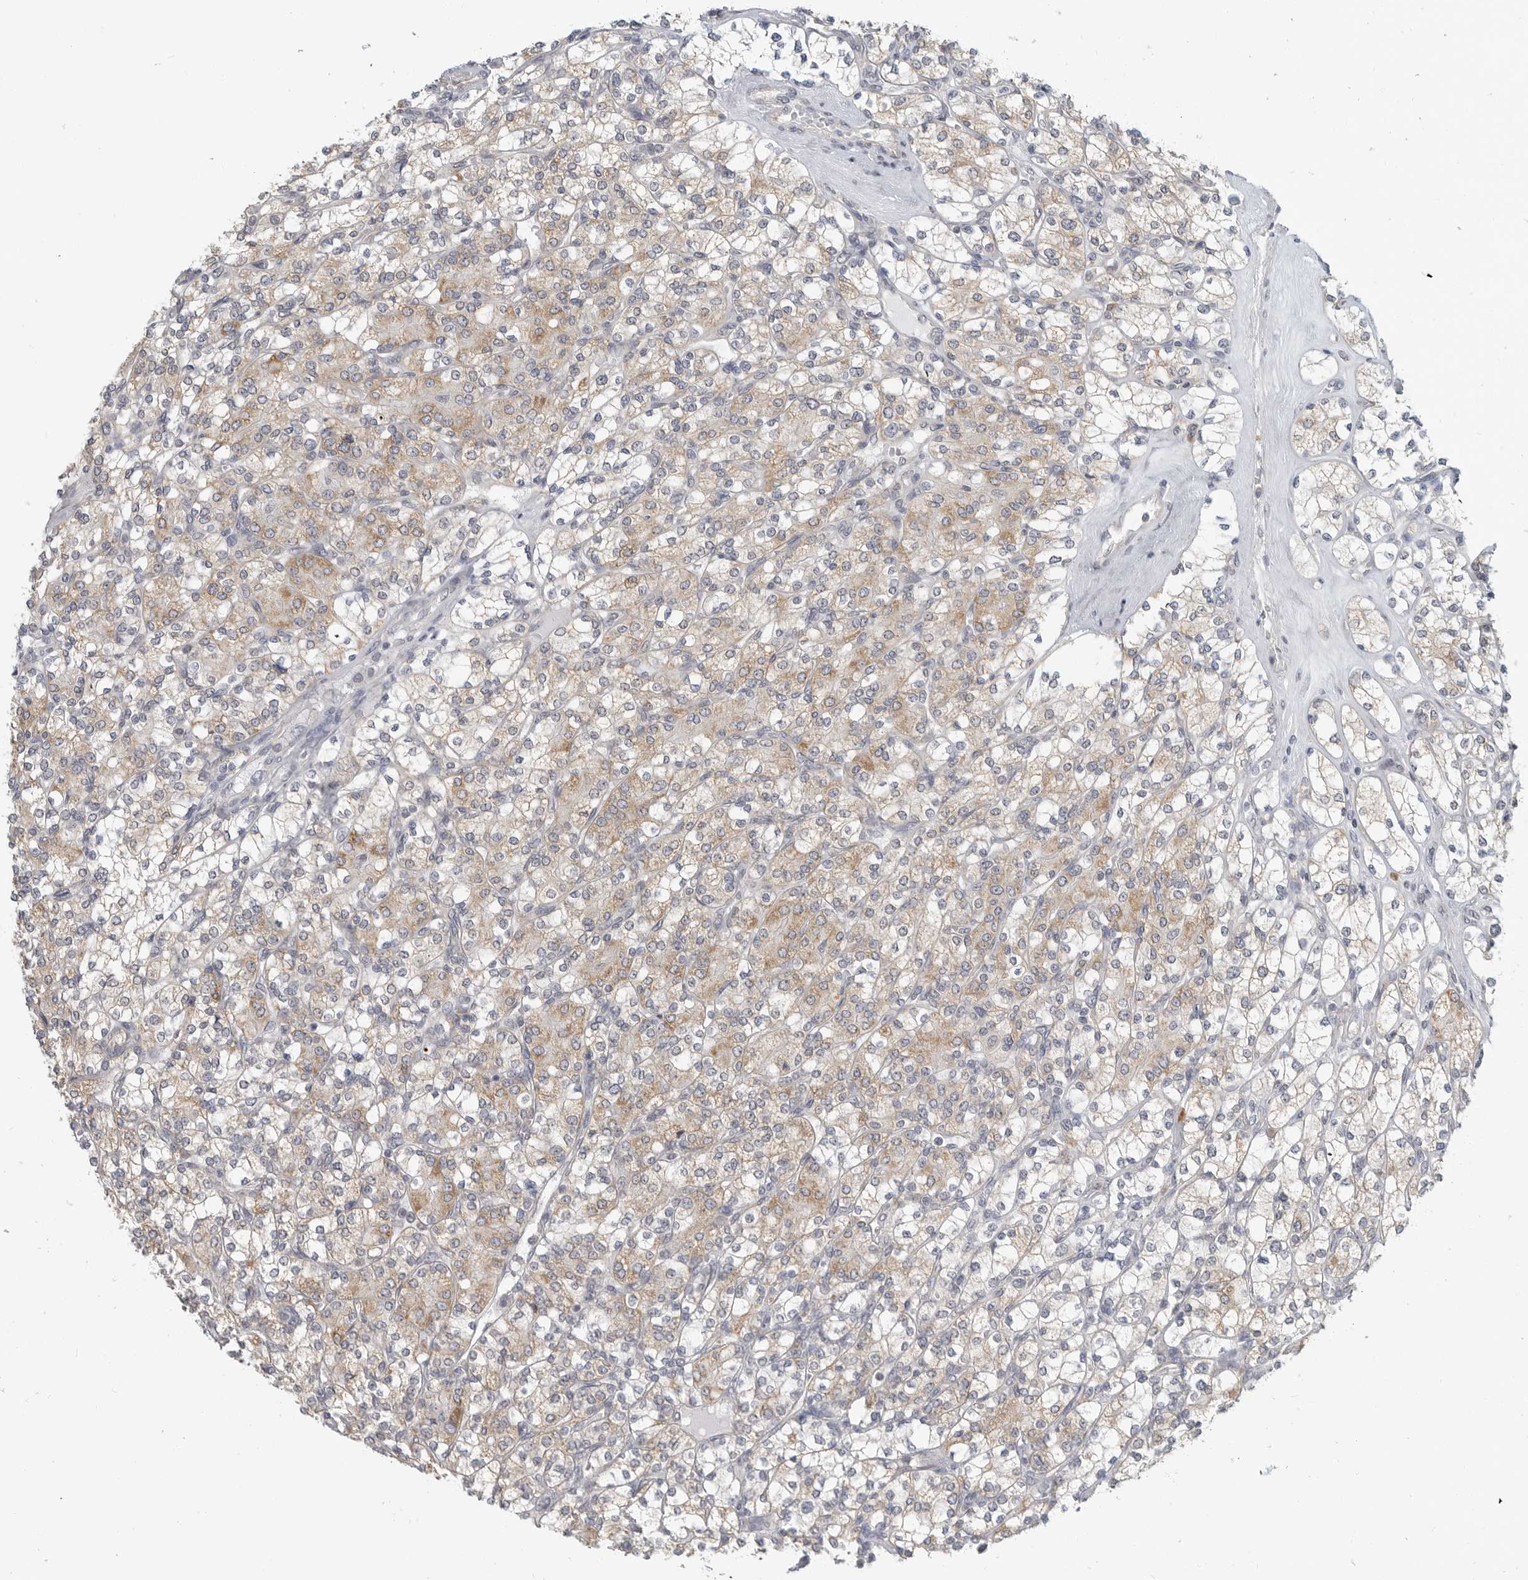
{"staining": {"intensity": "moderate", "quantity": "25%-75%", "location": "cytoplasmic/membranous"}, "tissue": "renal cancer", "cell_type": "Tumor cells", "image_type": "cancer", "snomed": [{"axis": "morphology", "description": "Adenocarcinoma, NOS"}, {"axis": "topography", "description": "Kidney"}], "caption": "Immunohistochemical staining of adenocarcinoma (renal) displays medium levels of moderate cytoplasmic/membranous expression in about 25%-75% of tumor cells. The staining was performed using DAB to visualize the protein expression in brown, while the nuclei were stained in blue with hematoxylin (Magnification: 20x).", "gene": "IL12RB2", "patient": {"sex": "male", "age": 77}}